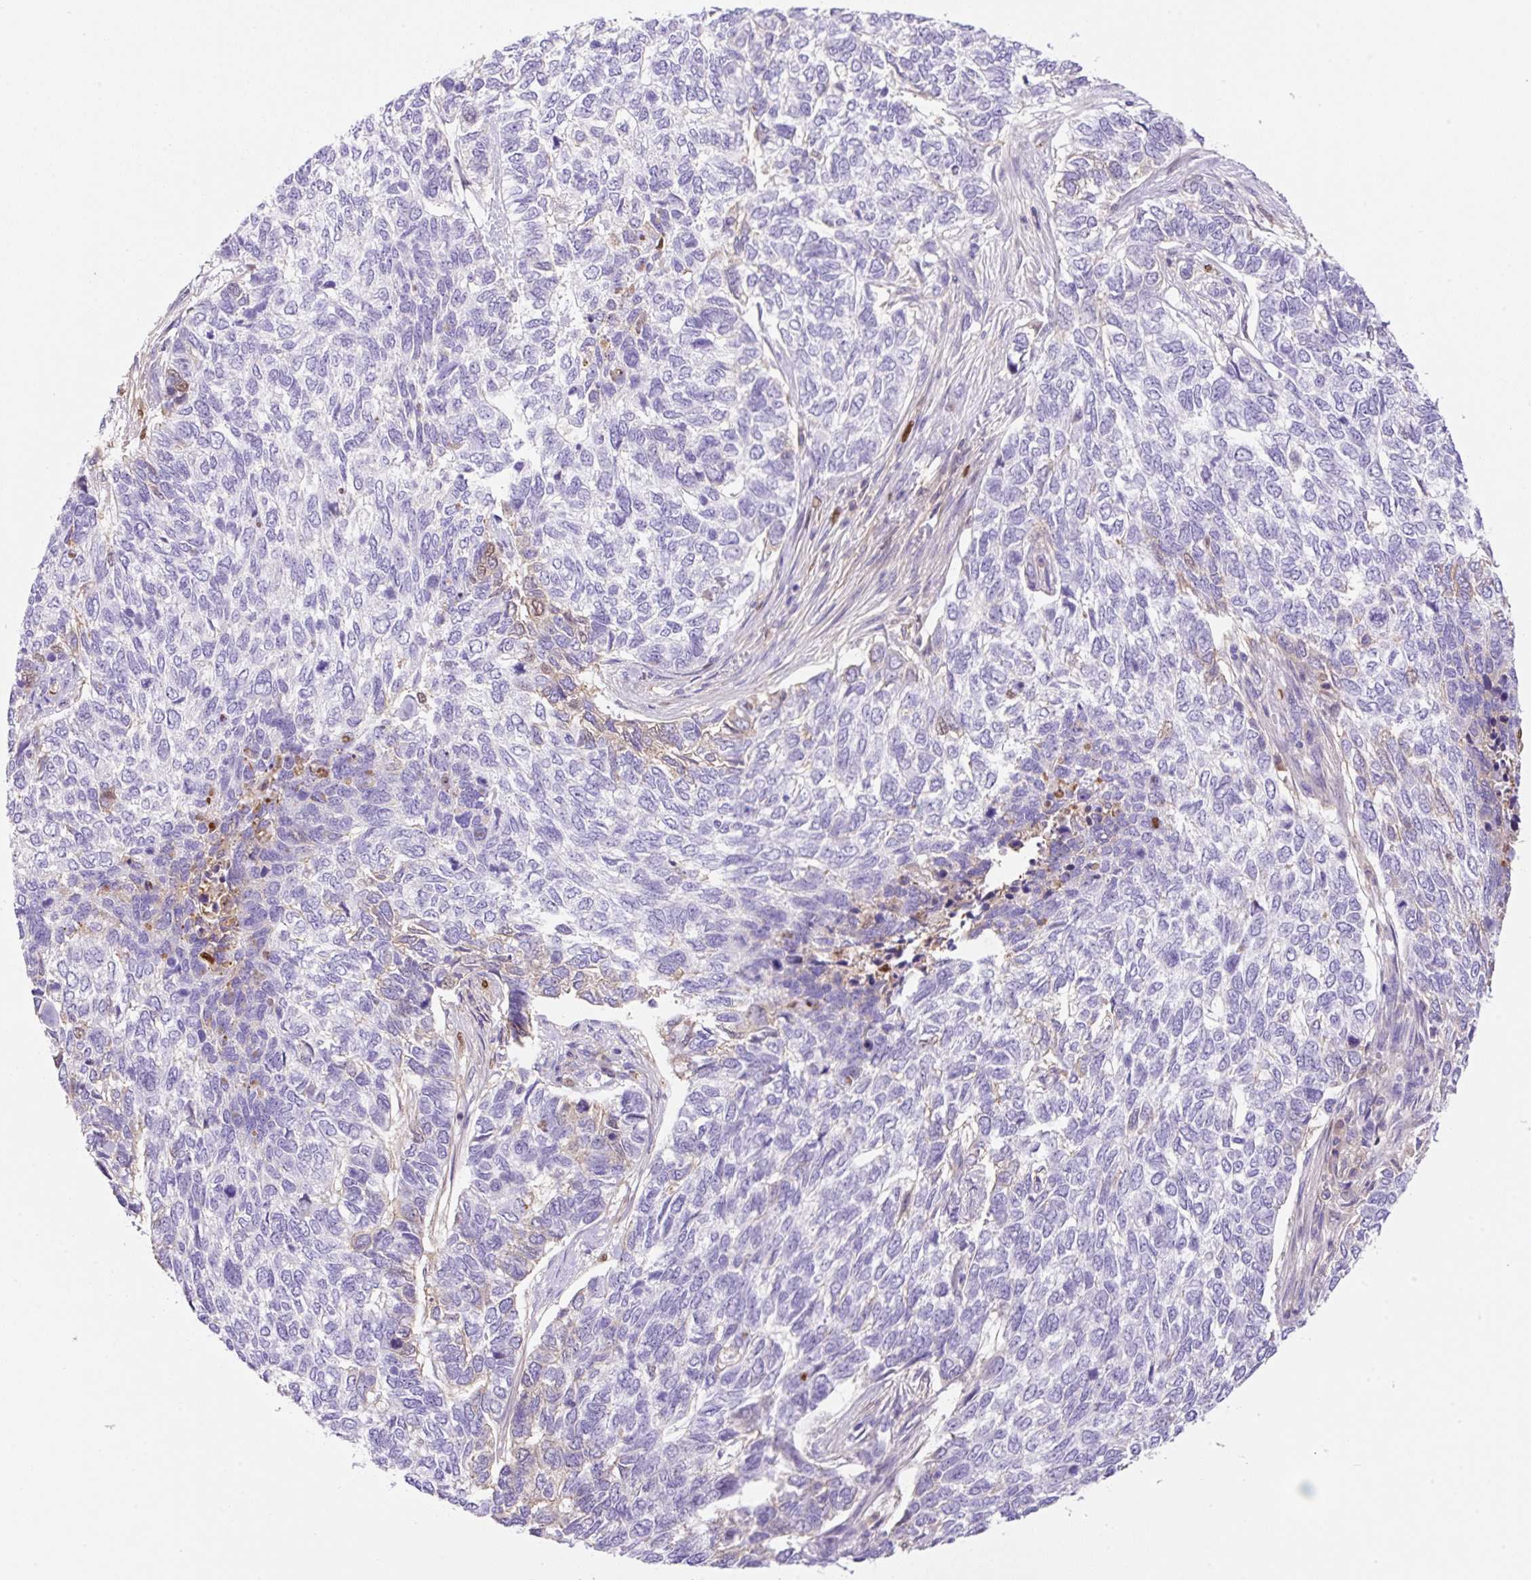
{"staining": {"intensity": "negative", "quantity": "none", "location": "none"}, "tissue": "skin cancer", "cell_type": "Tumor cells", "image_type": "cancer", "snomed": [{"axis": "morphology", "description": "Basal cell carcinoma"}, {"axis": "topography", "description": "Skin"}], "caption": "A micrograph of skin cancer (basal cell carcinoma) stained for a protein shows no brown staining in tumor cells.", "gene": "TDRD15", "patient": {"sex": "female", "age": 65}}